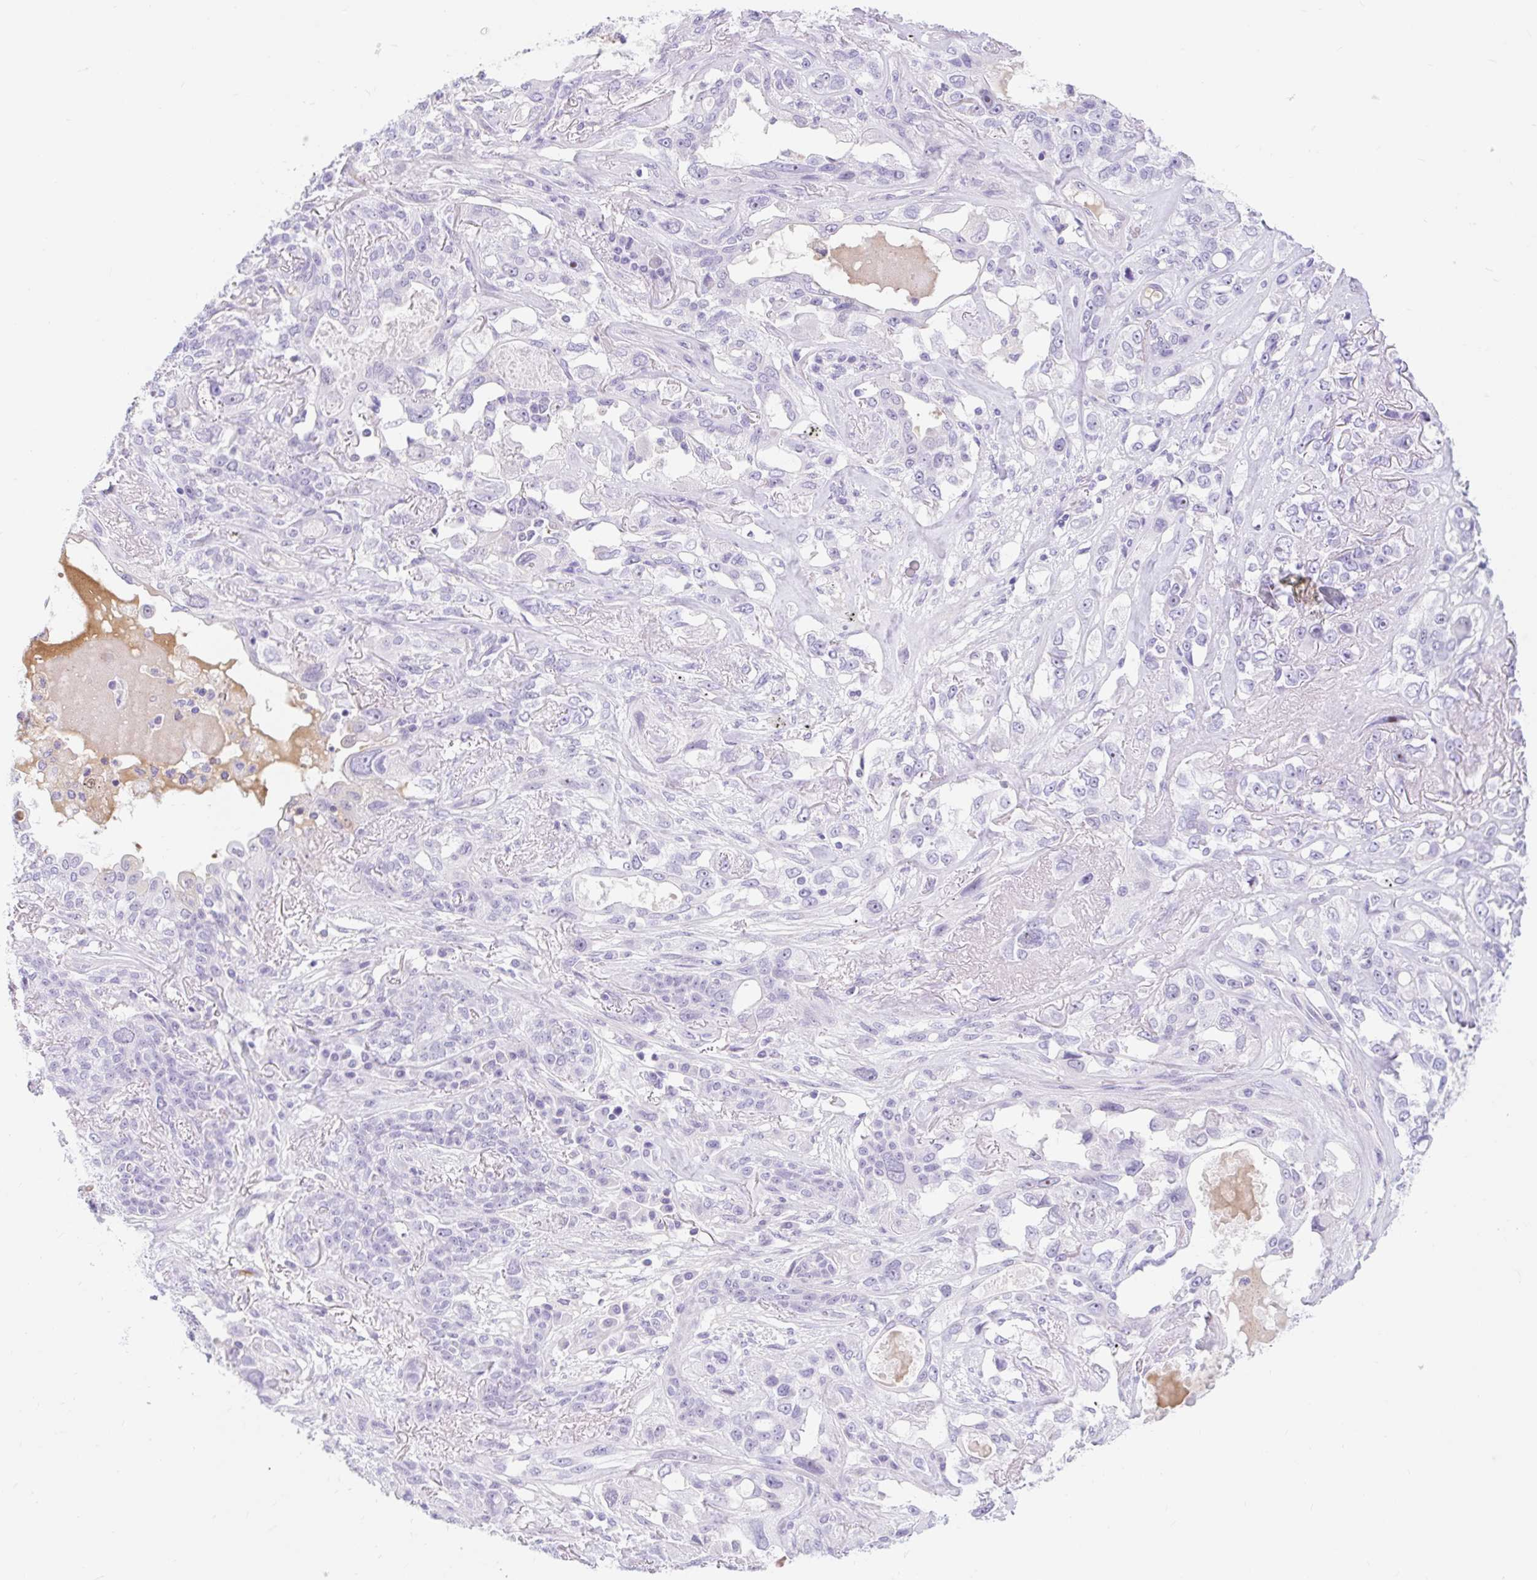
{"staining": {"intensity": "negative", "quantity": "none", "location": "none"}, "tissue": "lung cancer", "cell_type": "Tumor cells", "image_type": "cancer", "snomed": [{"axis": "morphology", "description": "Squamous cell carcinoma, NOS"}, {"axis": "topography", "description": "Lung"}], "caption": "DAB immunohistochemical staining of squamous cell carcinoma (lung) shows no significant staining in tumor cells.", "gene": "SLC28A1", "patient": {"sex": "female", "age": 70}}